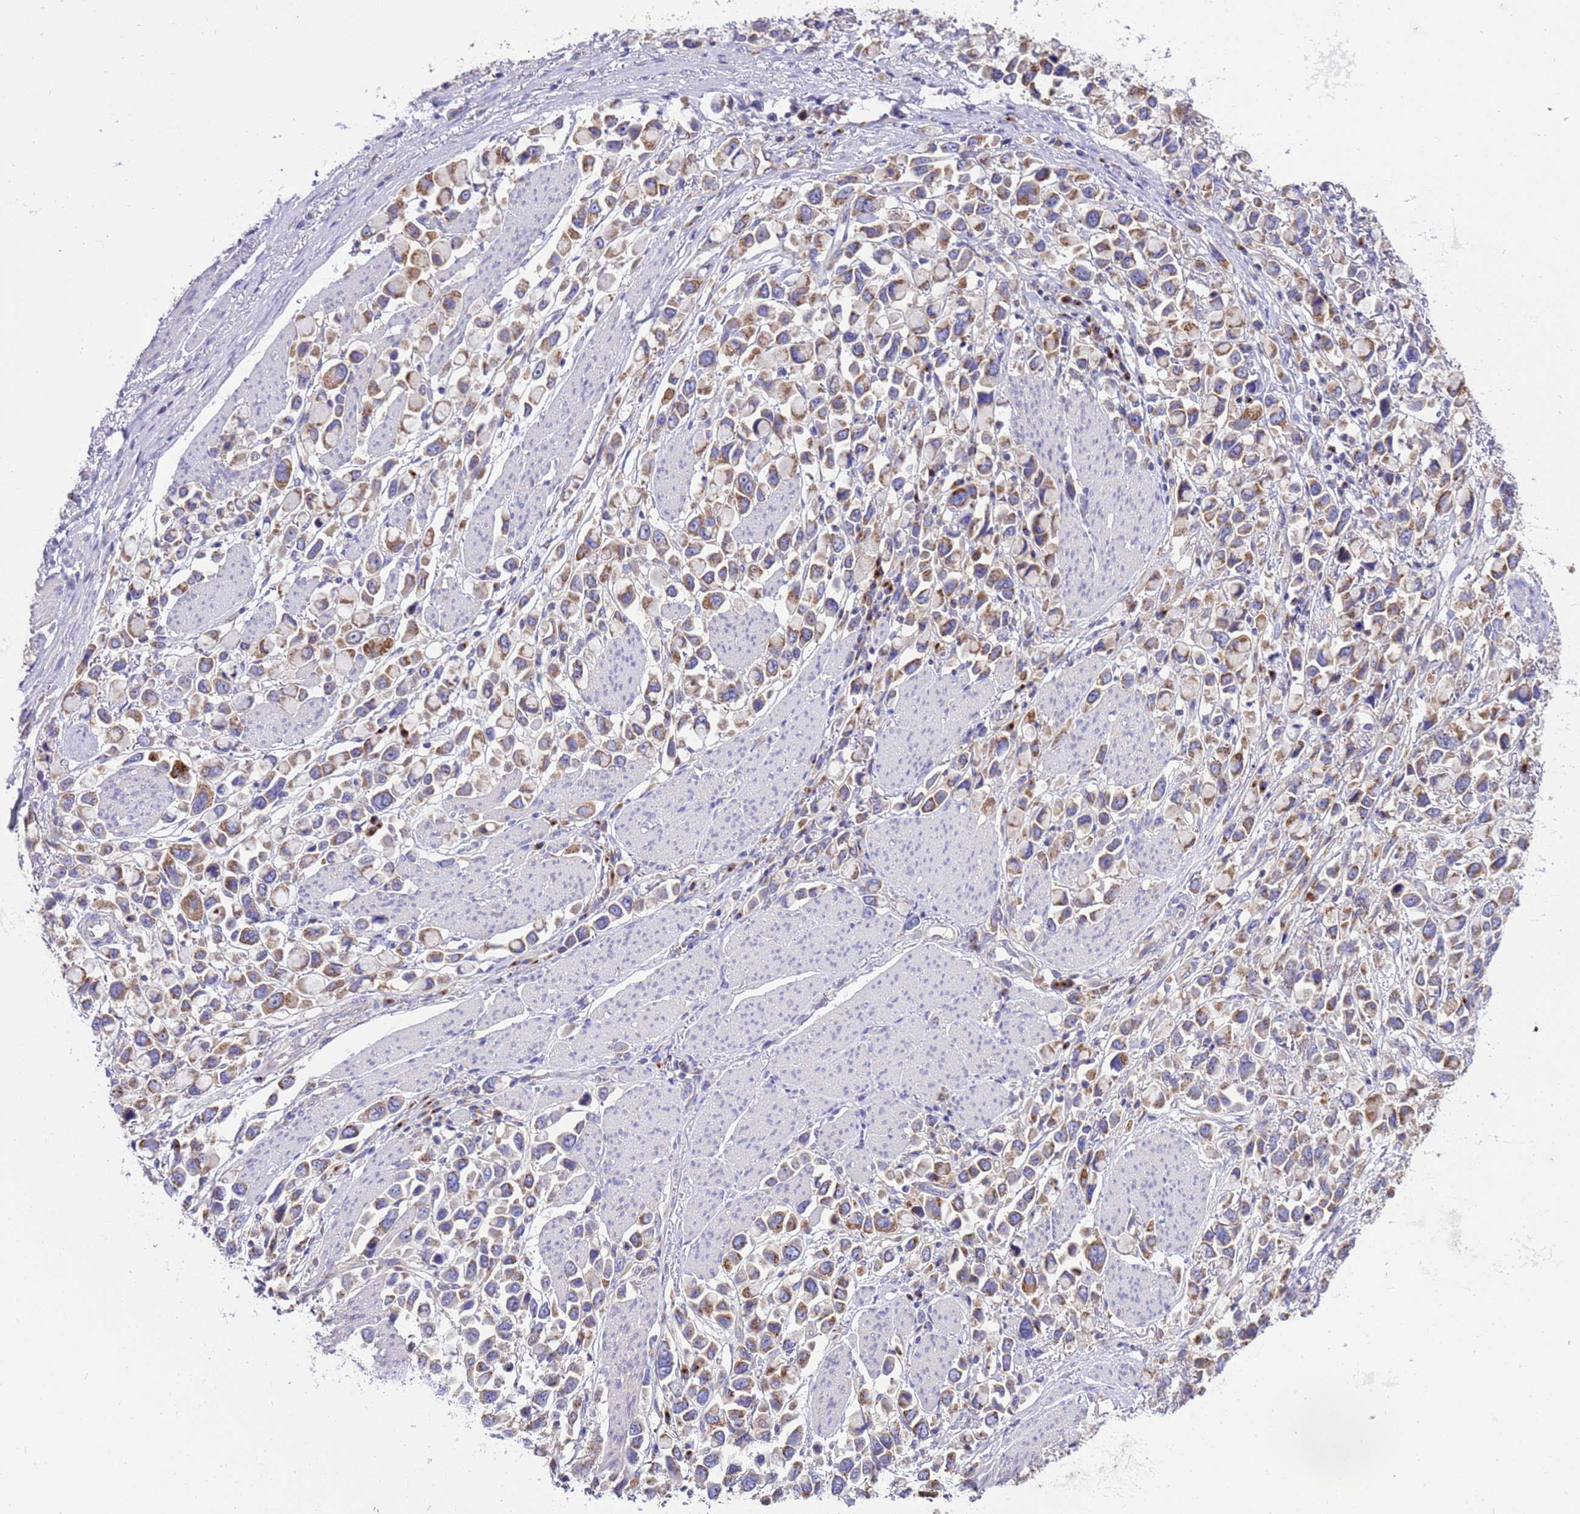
{"staining": {"intensity": "moderate", "quantity": "25%-75%", "location": "cytoplasmic/membranous"}, "tissue": "stomach cancer", "cell_type": "Tumor cells", "image_type": "cancer", "snomed": [{"axis": "morphology", "description": "Adenocarcinoma, NOS"}, {"axis": "topography", "description": "Stomach"}], "caption": "Protein staining by IHC reveals moderate cytoplasmic/membranous staining in about 25%-75% of tumor cells in adenocarcinoma (stomach).", "gene": "ANAPC1", "patient": {"sex": "female", "age": 81}}